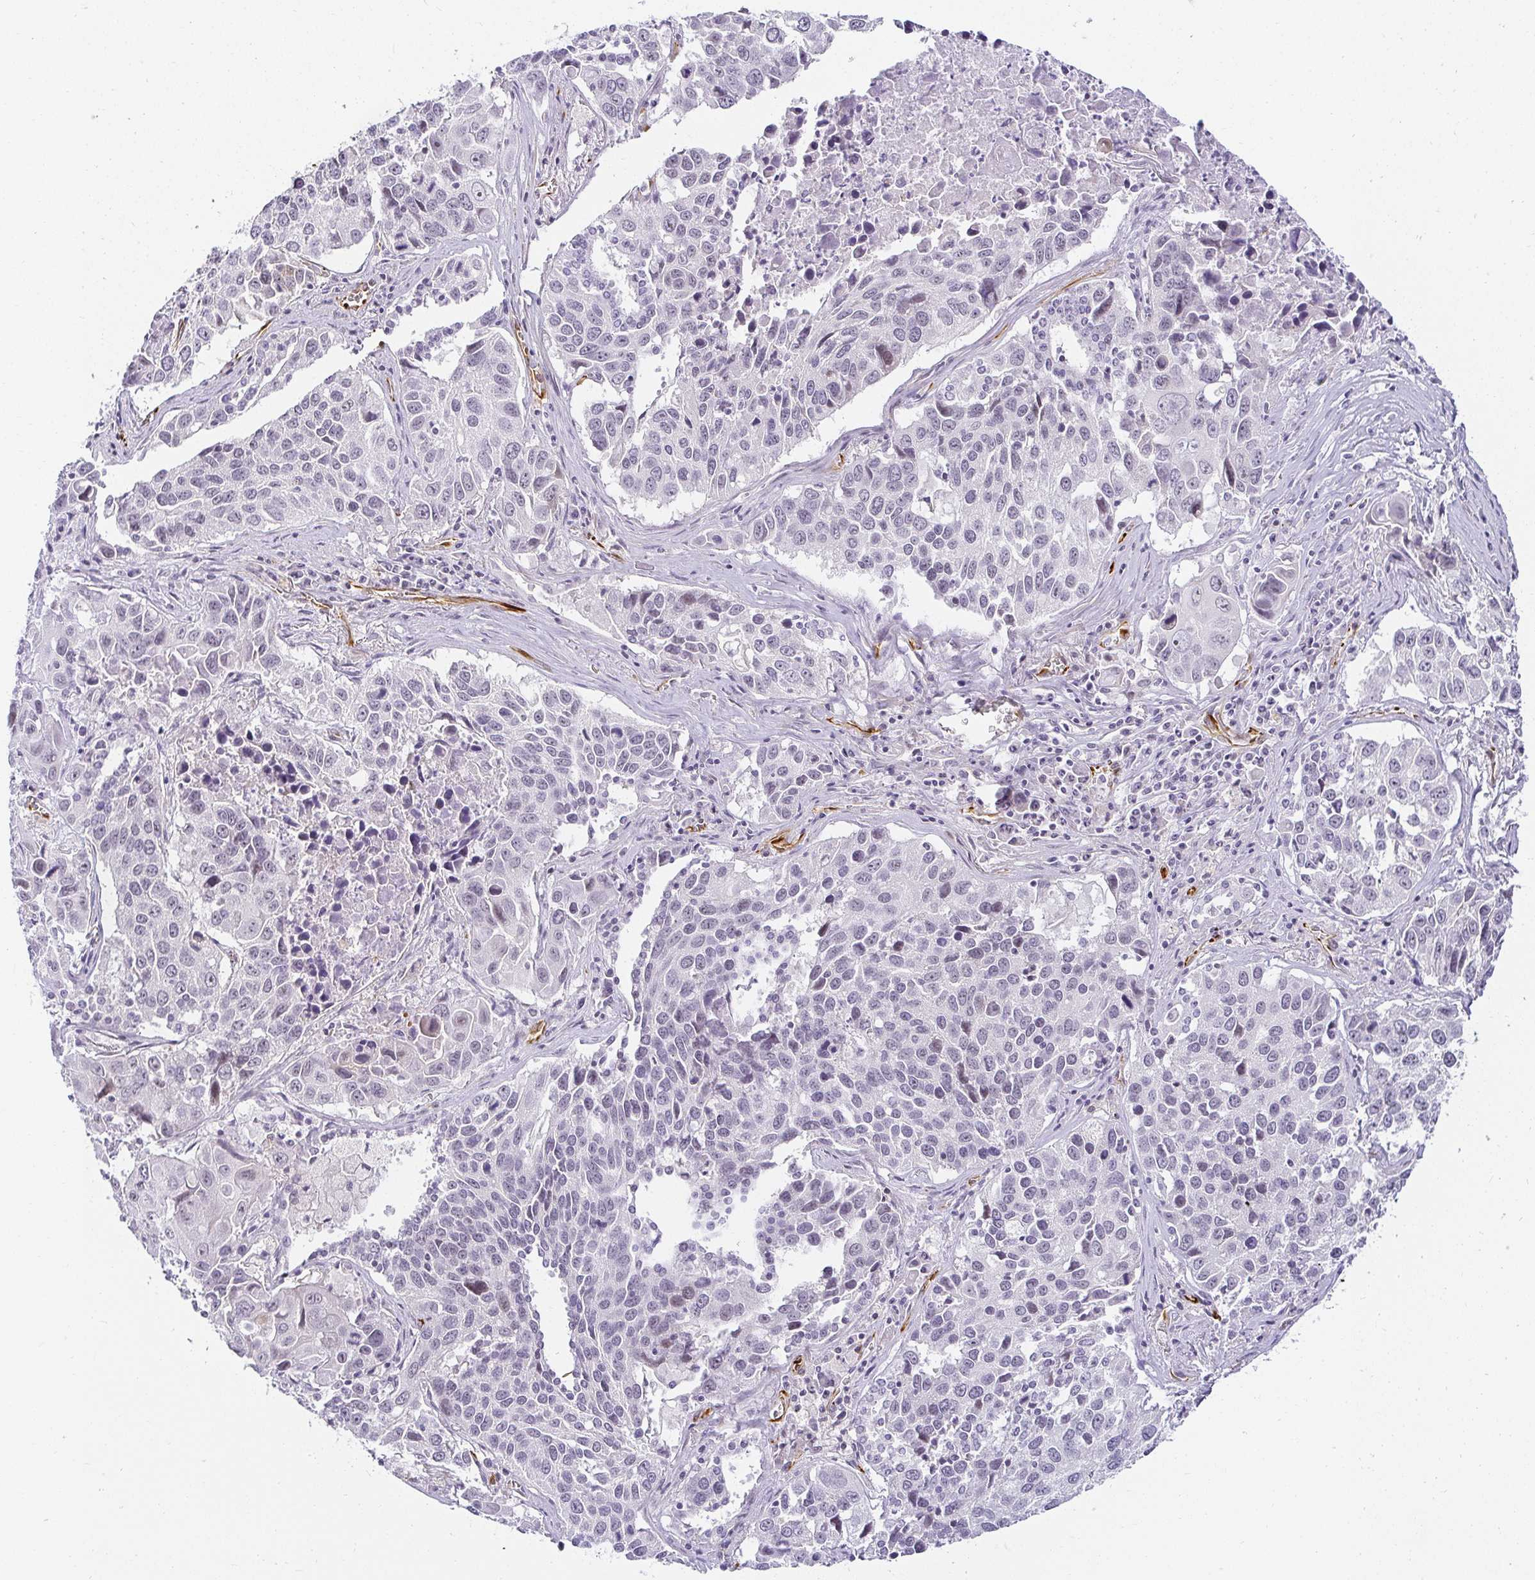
{"staining": {"intensity": "negative", "quantity": "none", "location": "none"}, "tissue": "lung cancer", "cell_type": "Tumor cells", "image_type": "cancer", "snomed": [{"axis": "morphology", "description": "Squamous cell carcinoma, NOS"}, {"axis": "topography", "description": "Lung"}], "caption": "Lung cancer was stained to show a protein in brown. There is no significant positivity in tumor cells.", "gene": "ACAN", "patient": {"sex": "female", "age": 61}}